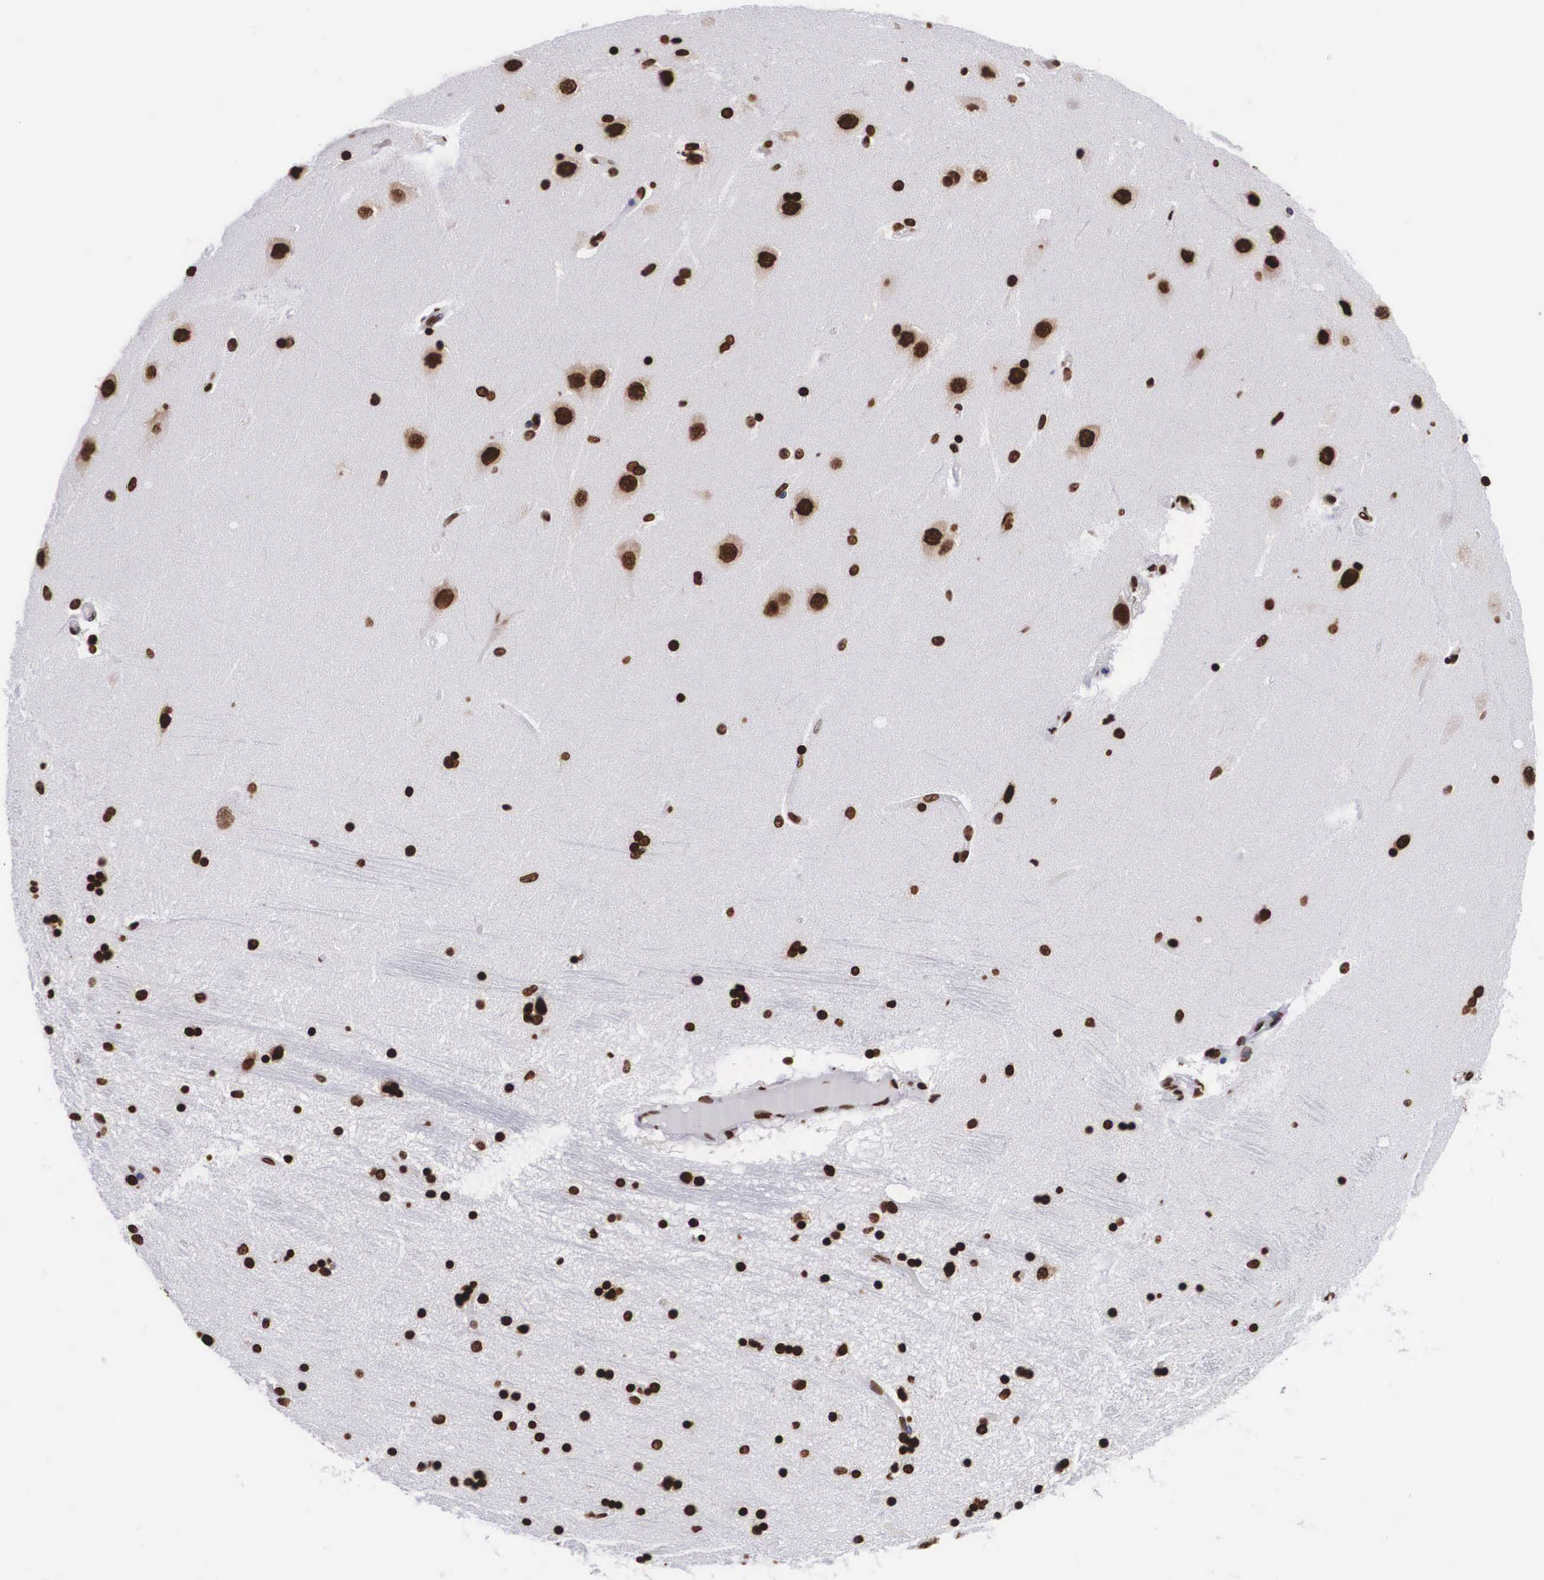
{"staining": {"intensity": "strong", "quantity": ">75%", "location": "nuclear"}, "tissue": "hippocampus", "cell_type": "Glial cells", "image_type": "normal", "snomed": [{"axis": "morphology", "description": "Normal tissue, NOS"}, {"axis": "topography", "description": "Hippocampus"}], "caption": "Immunohistochemistry (IHC) (DAB) staining of benign hippocampus shows strong nuclear protein expression in about >75% of glial cells. The protein is stained brown, and the nuclei are stained in blue (DAB IHC with brightfield microscopy, high magnification).", "gene": "MECP2", "patient": {"sex": "female", "age": 54}}